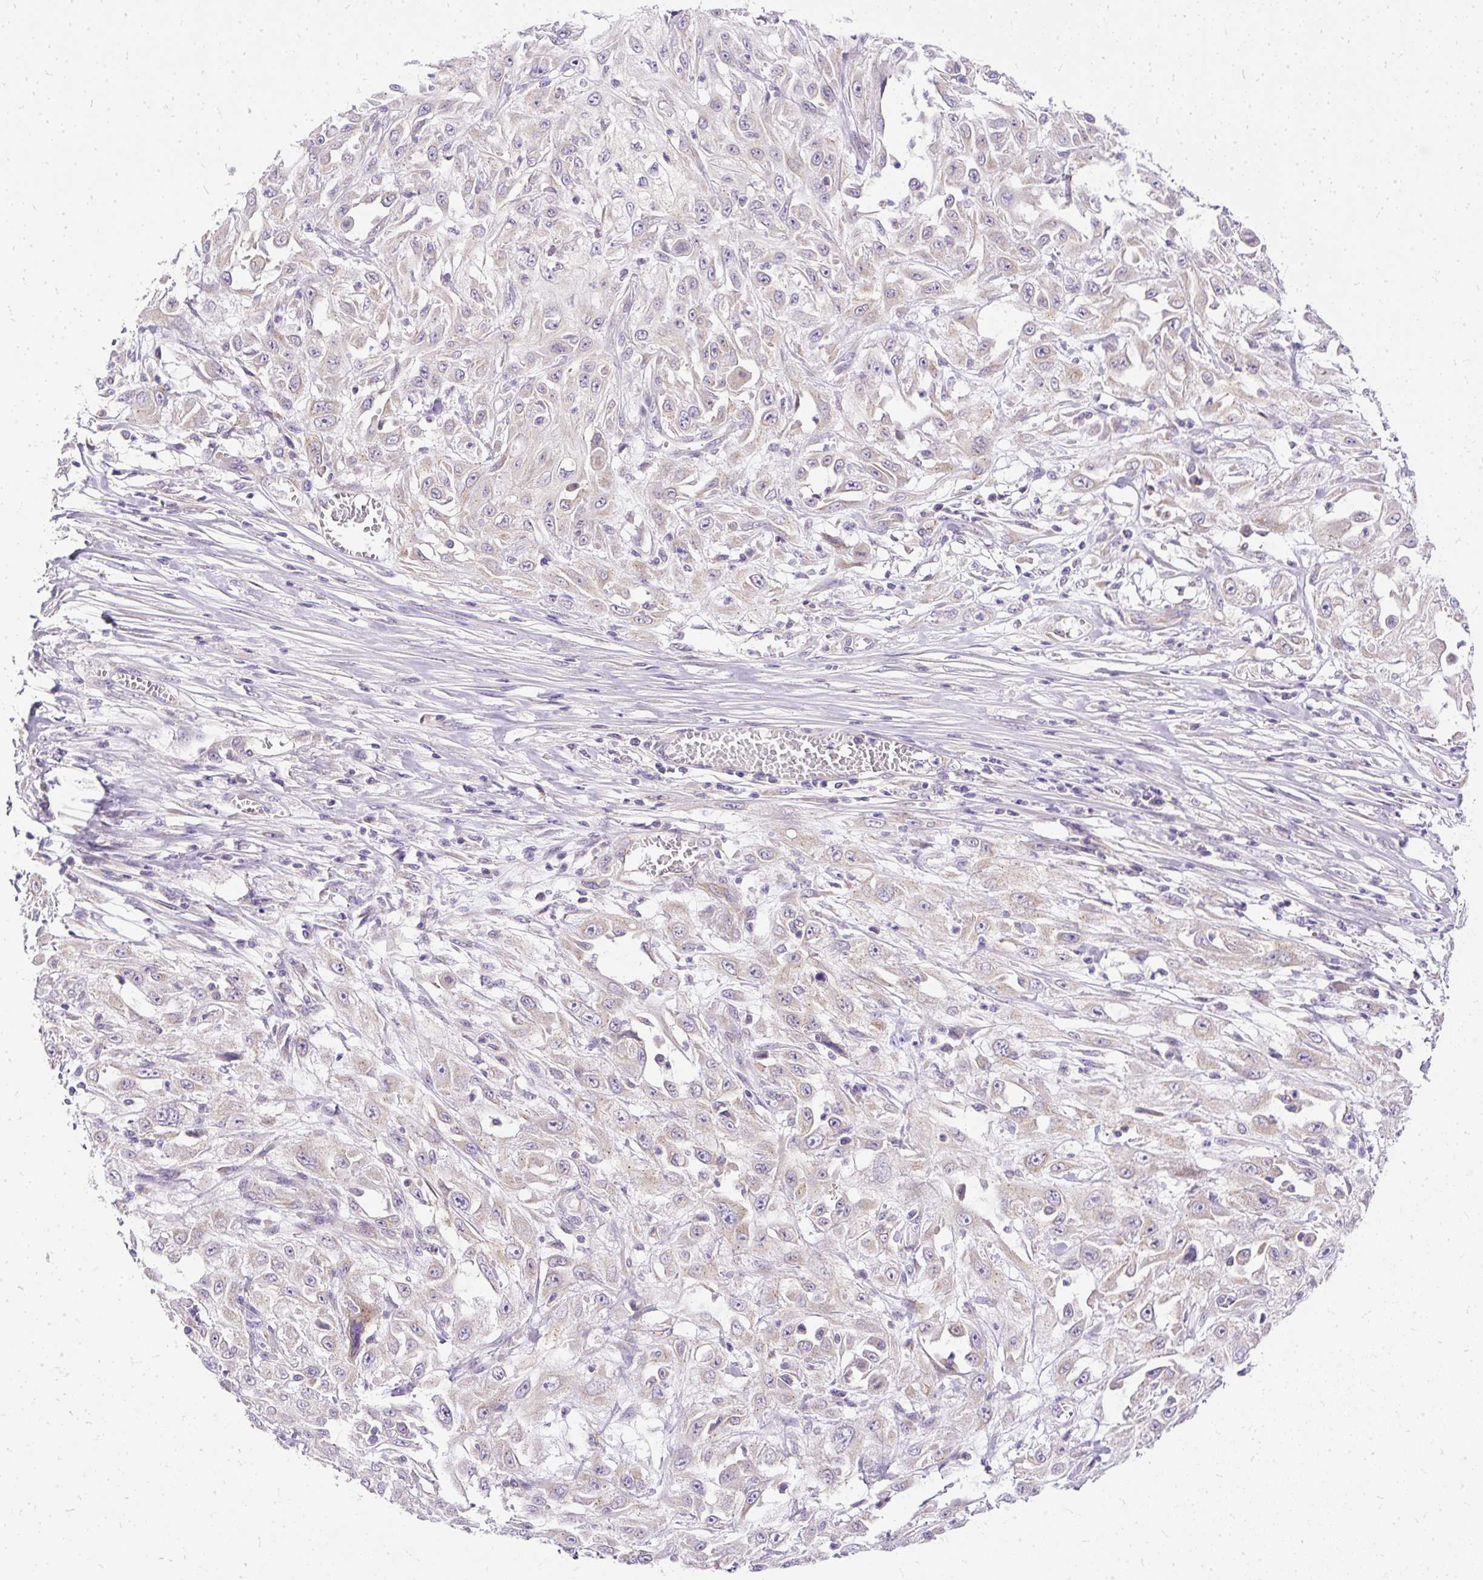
{"staining": {"intensity": "negative", "quantity": "none", "location": "none"}, "tissue": "skin cancer", "cell_type": "Tumor cells", "image_type": "cancer", "snomed": [{"axis": "morphology", "description": "Squamous cell carcinoma, NOS"}, {"axis": "morphology", "description": "Squamous cell carcinoma, metastatic, NOS"}, {"axis": "topography", "description": "Skin"}, {"axis": "topography", "description": "Lymph node"}], "caption": "The IHC image has no significant staining in tumor cells of squamous cell carcinoma (skin) tissue.", "gene": "AMFR", "patient": {"sex": "male", "age": 75}}